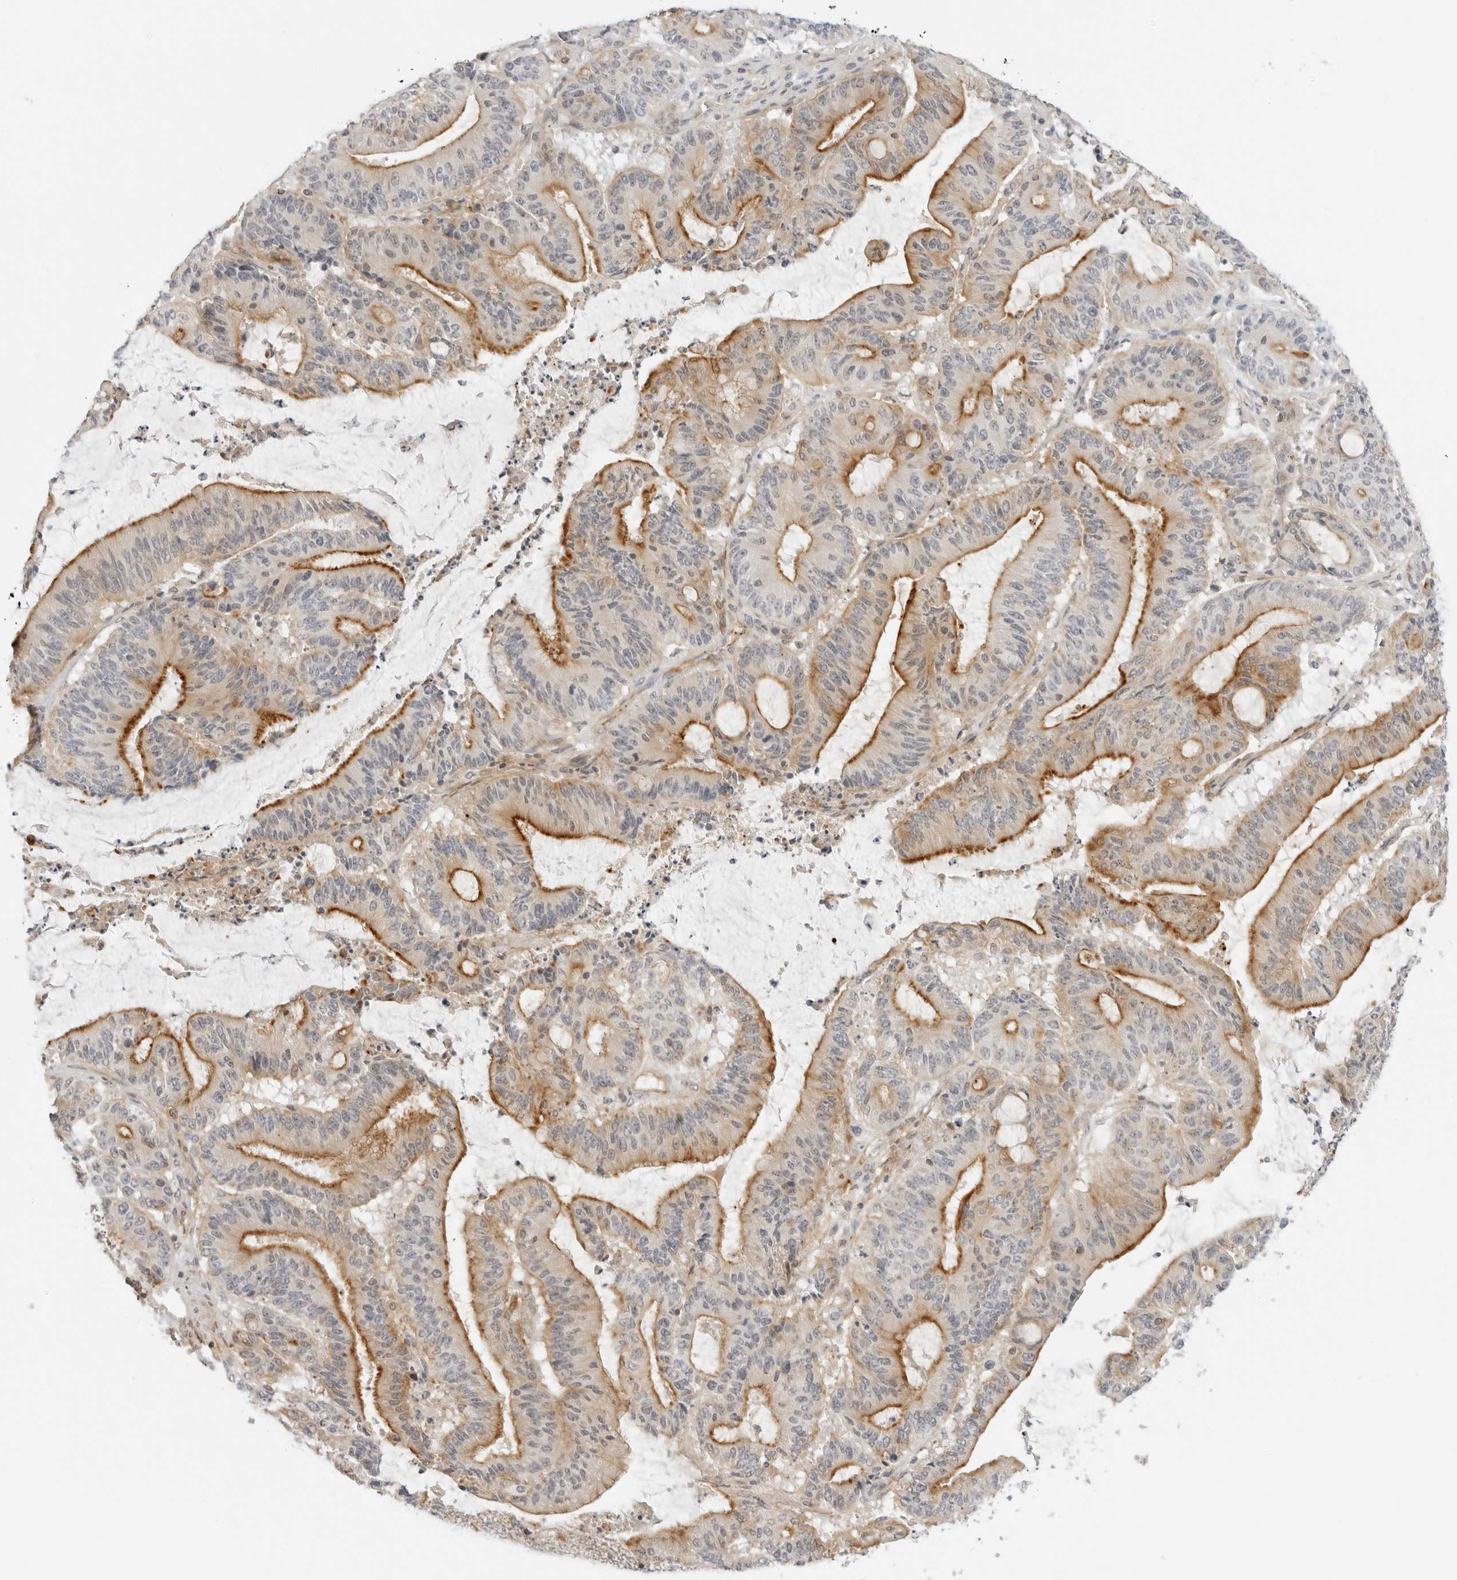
{"staining": {"intensity": "strong", "quantity": "25%-75%", "location": "cytoplasmic/membranous"}, "tissue": "liver cancer", "cell_type": "Tumor cells", "image_type": "cancer", "snomed": [{"axis": "morphology", "description": "Normal tissue, NOS"}, {"axis": "morphology", "description": "Cholangiocarcinoma"}, {"axis": "topography", "description": "Liver"}, {"axis": "topography", "description": "Peripheral nerve tissue"}], "caption": "This is a photomicrograph of immunohistochemistry (IHC) staining of cholangiocarcinoma (liver), which shows strong staining in the cytoplasmic/membranous of tumor cells.", "gene": "OSCP1", "patient": {"sex": "female", "age": 73}}